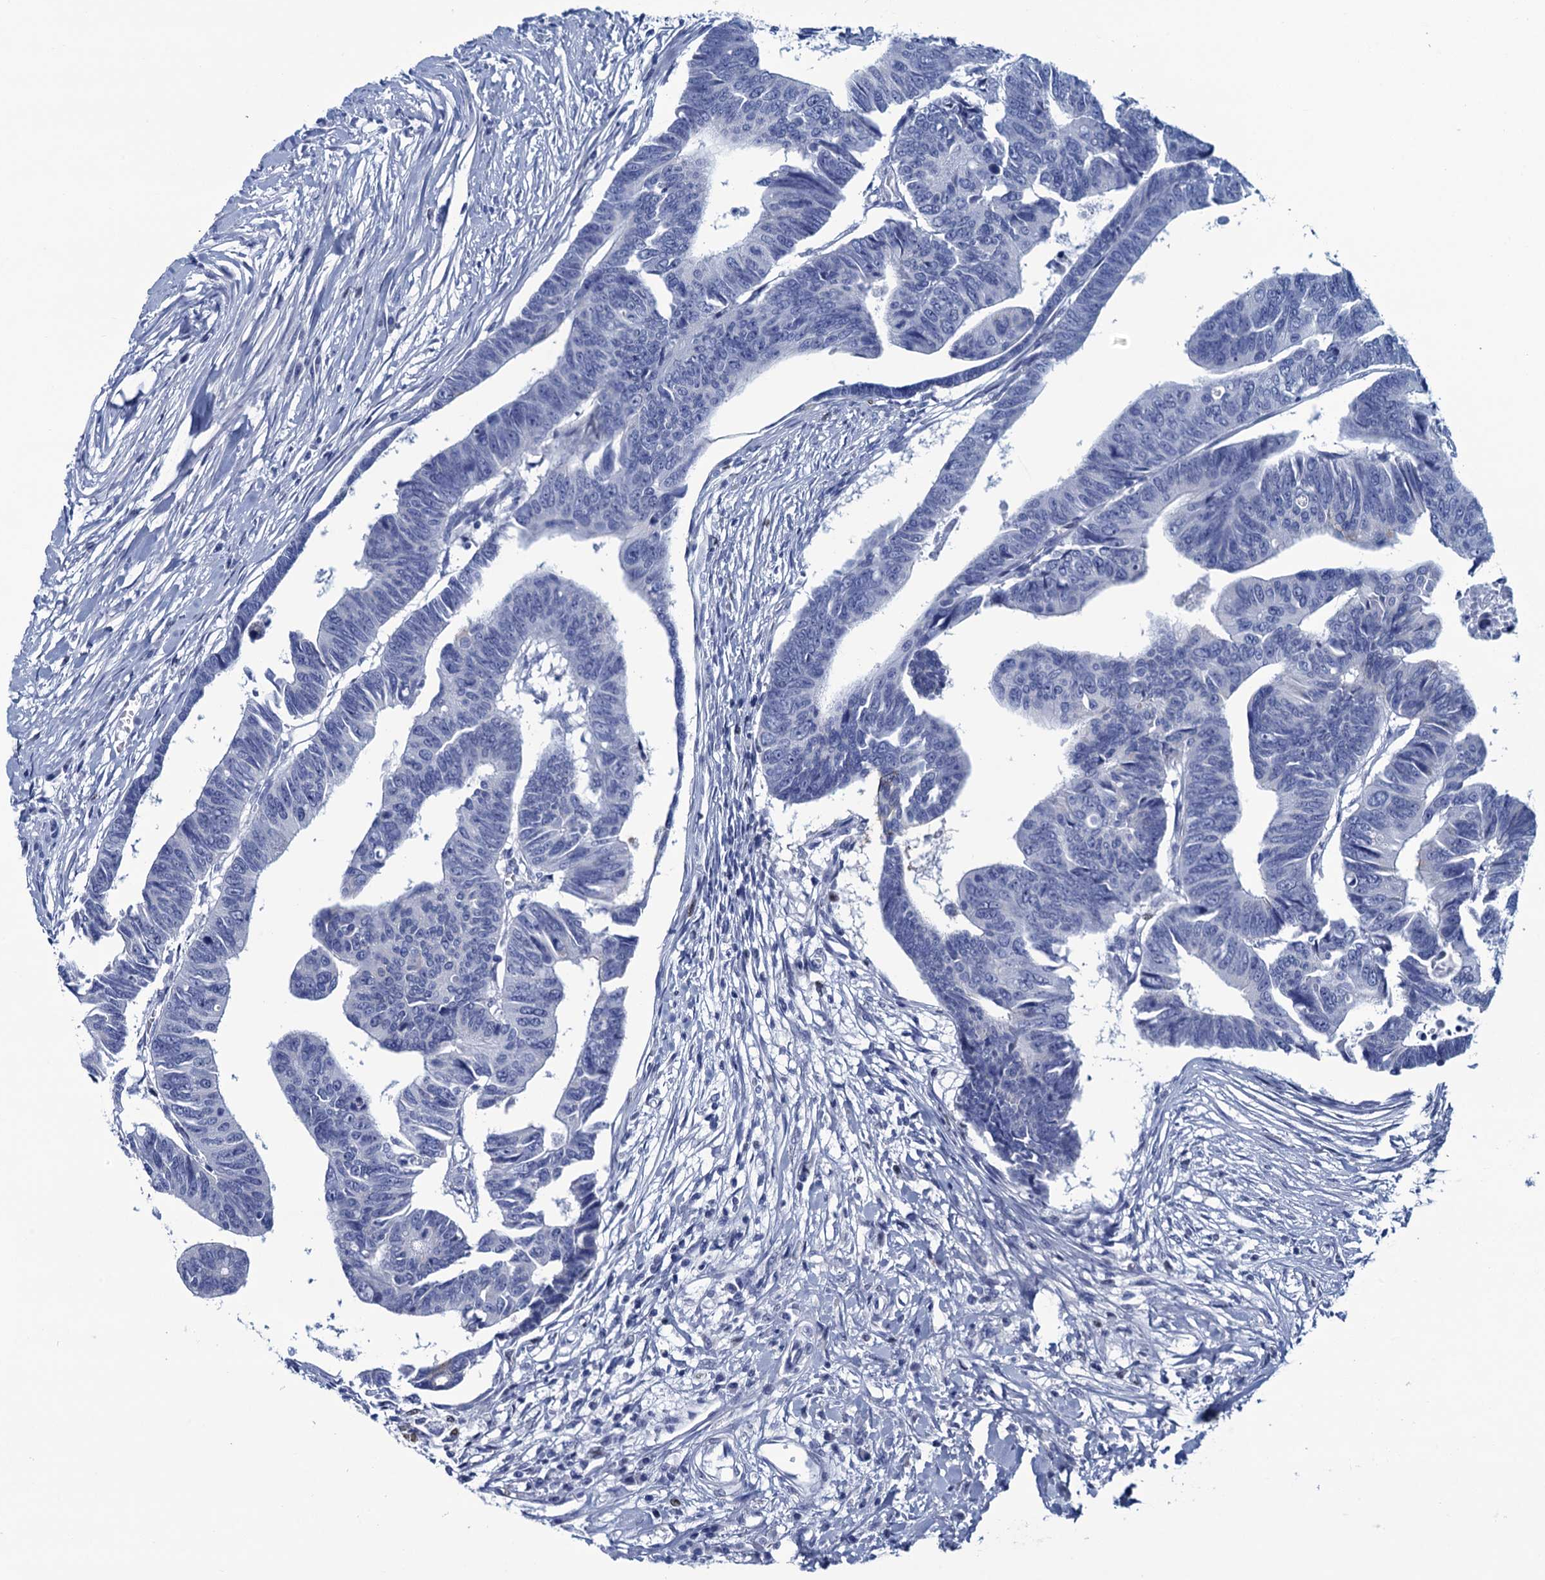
{"staining": {"intensity": "negative", "quantity": "none", "location": "none"}, "tissue": "colorectal cancer", "cell_type": "Tumor cells", "image_type": "cancer", "snomed": [{"axis": "morphology", "description": "Adenocarcinoma, NOS"}, {"axis": "topography", "description": "Rectum"}], "caption": "There is no significant positivity in tumor cells of adenocarcinoma (colorectal).", "gene": "RHCG", "patient": {"sex": "female", "age": 65}}